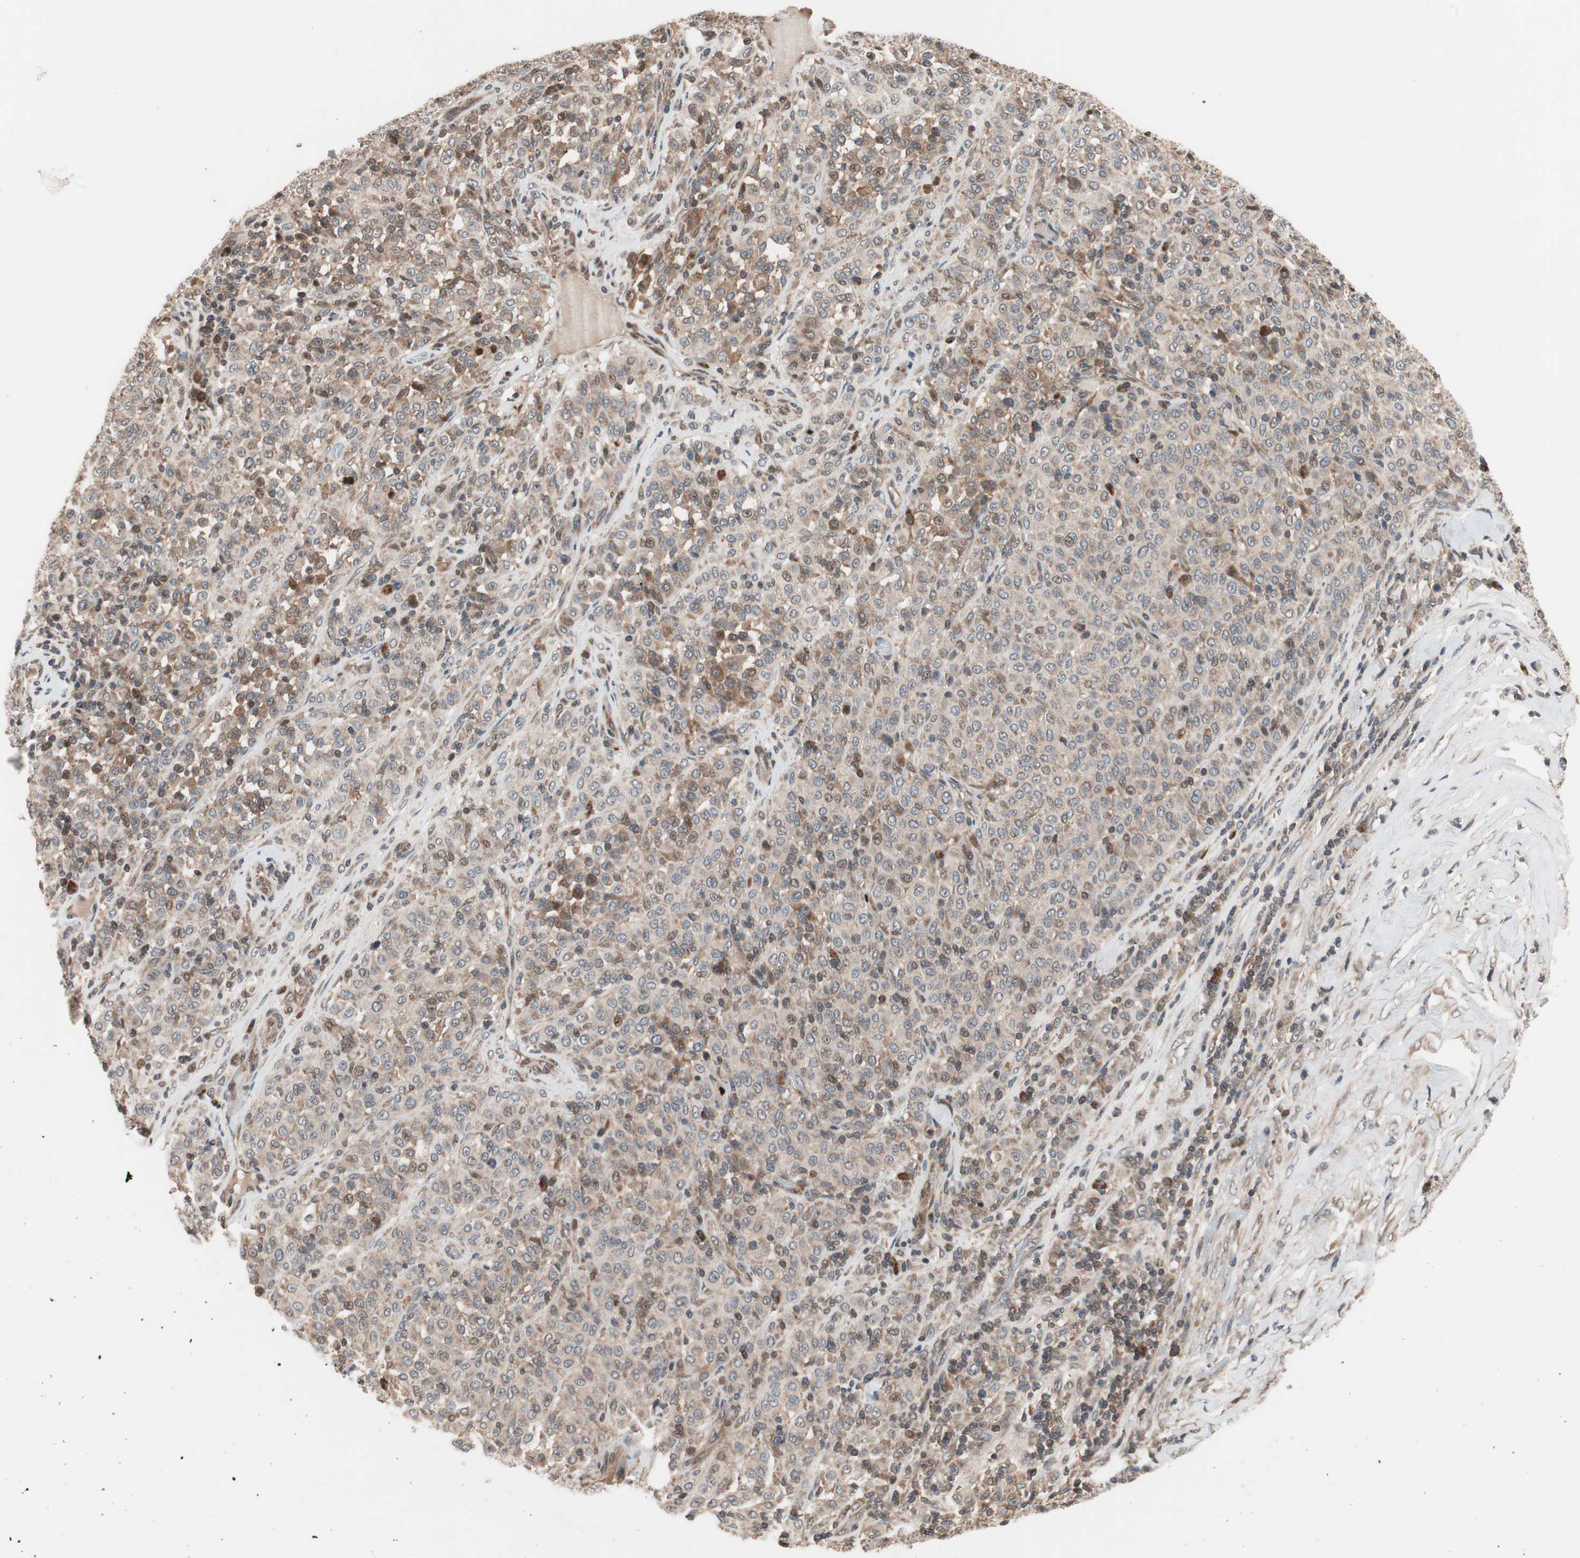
{"staining": {"intensity": "moderate", "quantity": ">75%", "location": "cytoplasmic/membranous"}, "tissue": "melanoma", "cell_type": "Tumor cells", "image_type": "cancer", "snomed": [{"axis": "morphology", "description": "Malignant melanoma, Metastatic site"}, {"axis": "topography", "description": "Pancreas"}], "caption": "The micrograph reveals a brown stain indicating the presence of a protein in the cytoplasmic/membranous of tumor cells in melanoma. Nuclei are stained in blue.", "gene": "NF2", "patient": {"sex": "female", "age": 30}}